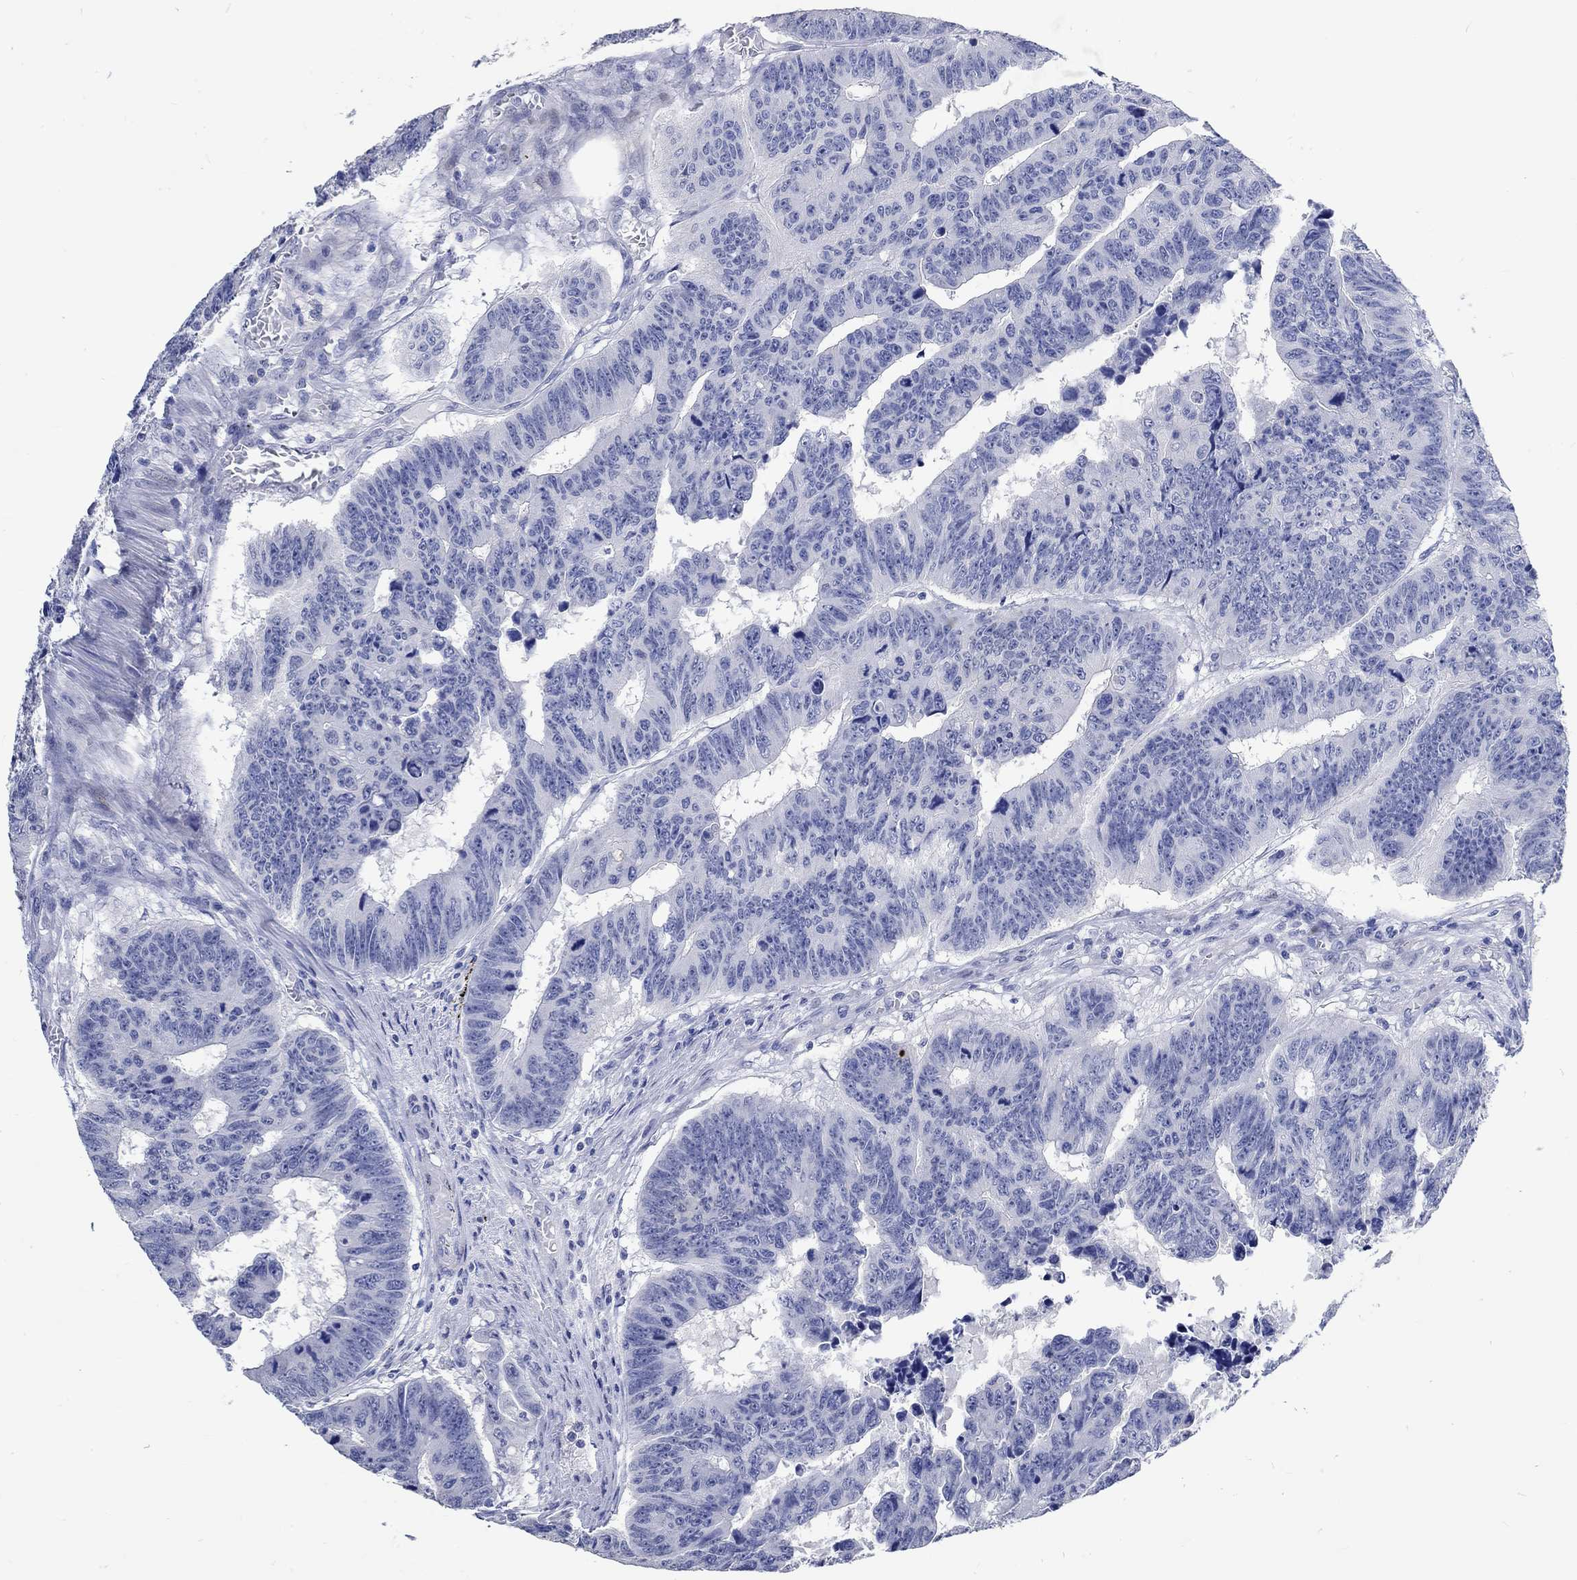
{"staining": {"intensity": "negative", "quantity": "none", "location": "none"}, "tissue": "colorectal cancer", "cell_type": "Tumor cells", "image_type": "cancer", "snomed": [{"axis": "morphology", "description": "Adenocarcinoma, NOS"}, {"axis": "topography", "description": "Appendix"}, {"axis": "topography", "description": "Colon"}, {"axis": "topography", "description": "Cecum"}, {"axis": "topography", "description": "Colon asc"}], "caption": "This is a photomicrograph of immunohistochemistry (IHC) staining of adenocarcinoma (colorectal), which shows no staining in tumor cells. Brightfield microscopy of immunohistochemistry stained with DAB (3,3'-diaminobenzidine) (brown) and hematoxylin (blue), captured at high magnification.", "gene": "C4orf47", "patient": {"sex": "female", "age": 85}}